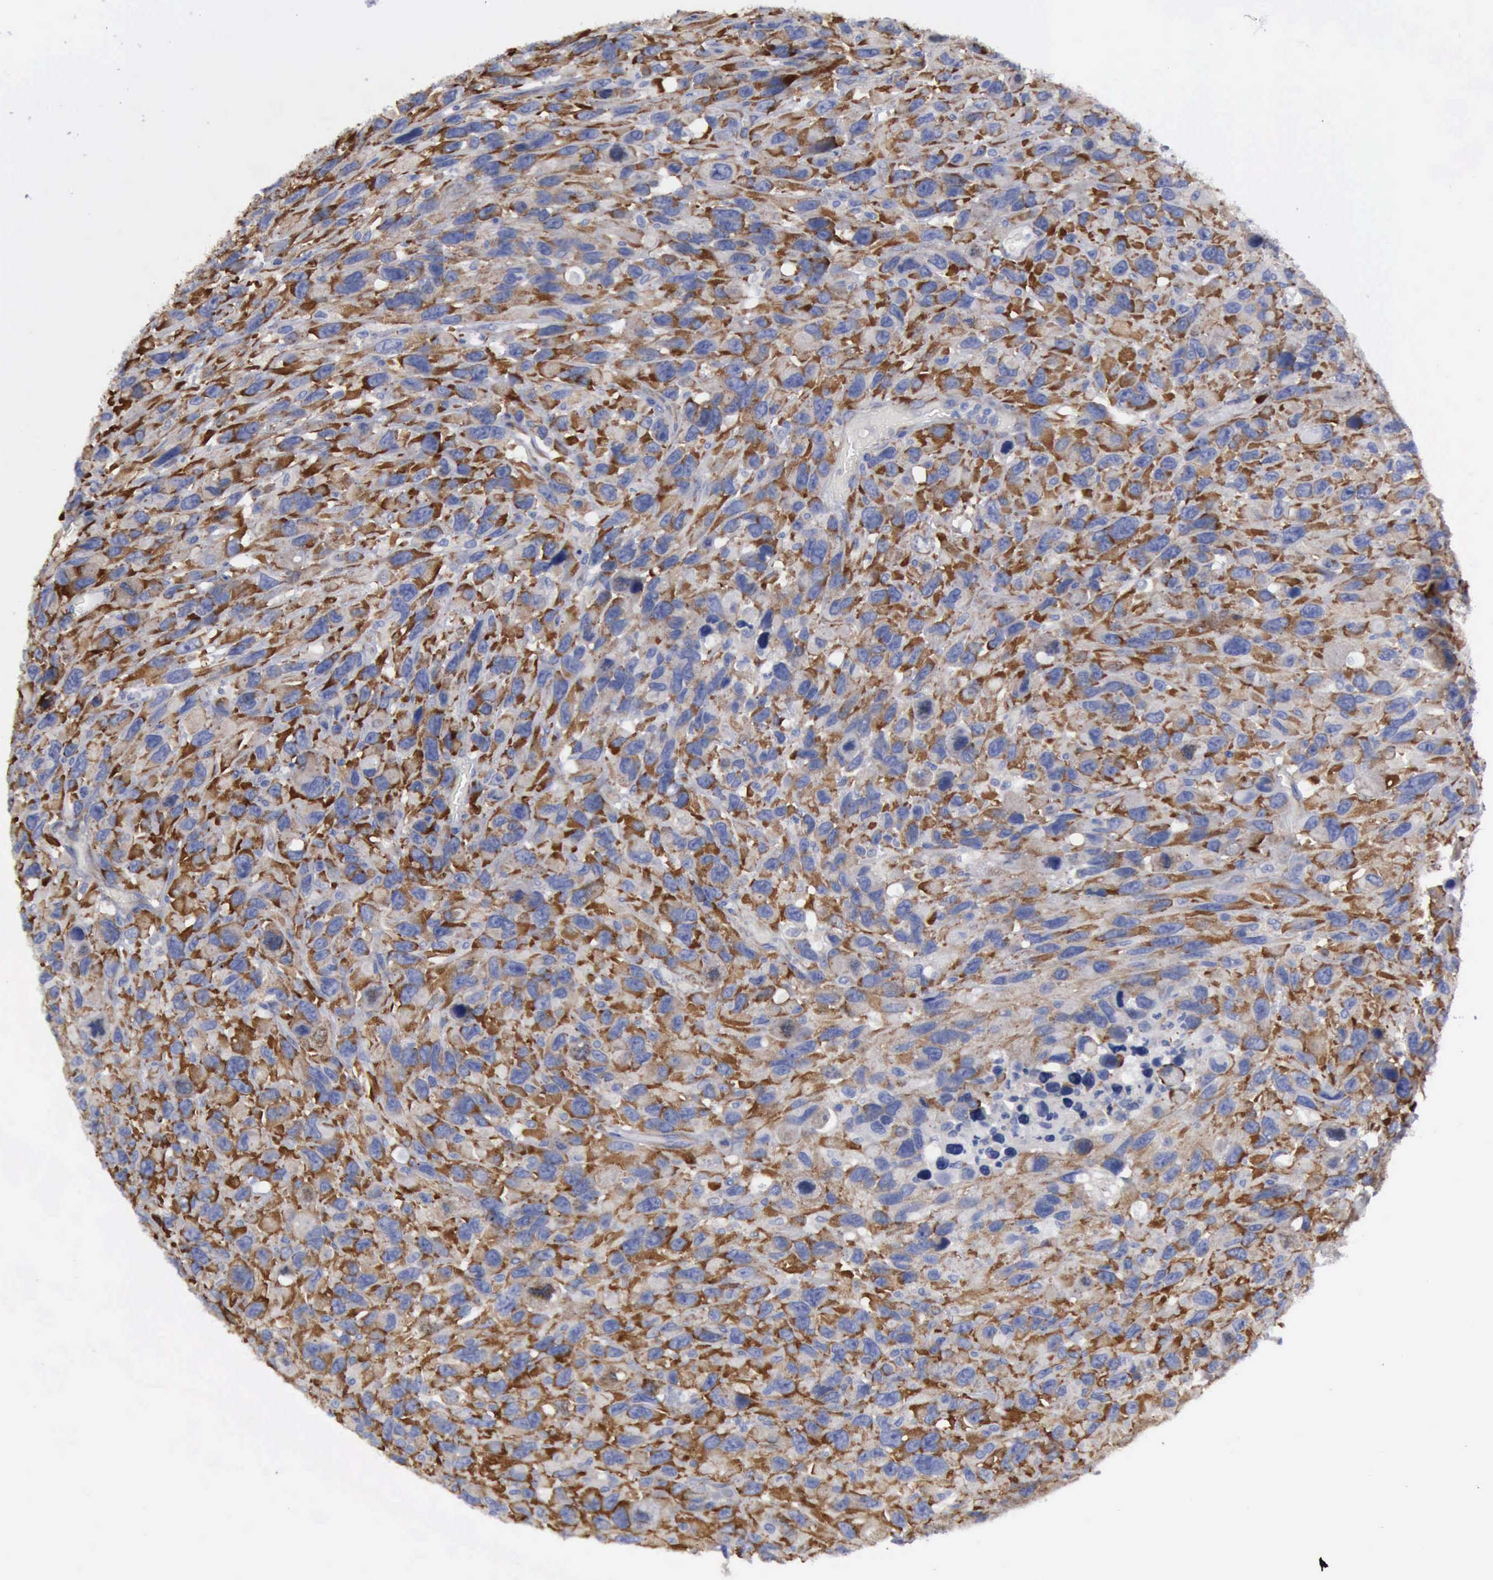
{"staining": {"intensity": "strong", "quantity": "25%-75%", "location": "cytoplasmic/membranous"}, "tissue": "renal cancer", "cell_type": "Tumor cells", "image_type": "cancer", "snomed": [{"axis": "morphology", "description": "Adenocarcinoma, NOS"}, {"axis": "topography", "description": "Kidney"}], "caption": "Protein staining reveals strong cytoplasmic/membranous staining in about 25%-75% of tumor cells in adenocarcinoma (renal).", "gene": "TXLNG", "patient": {"sex": "male", "age": 79}}